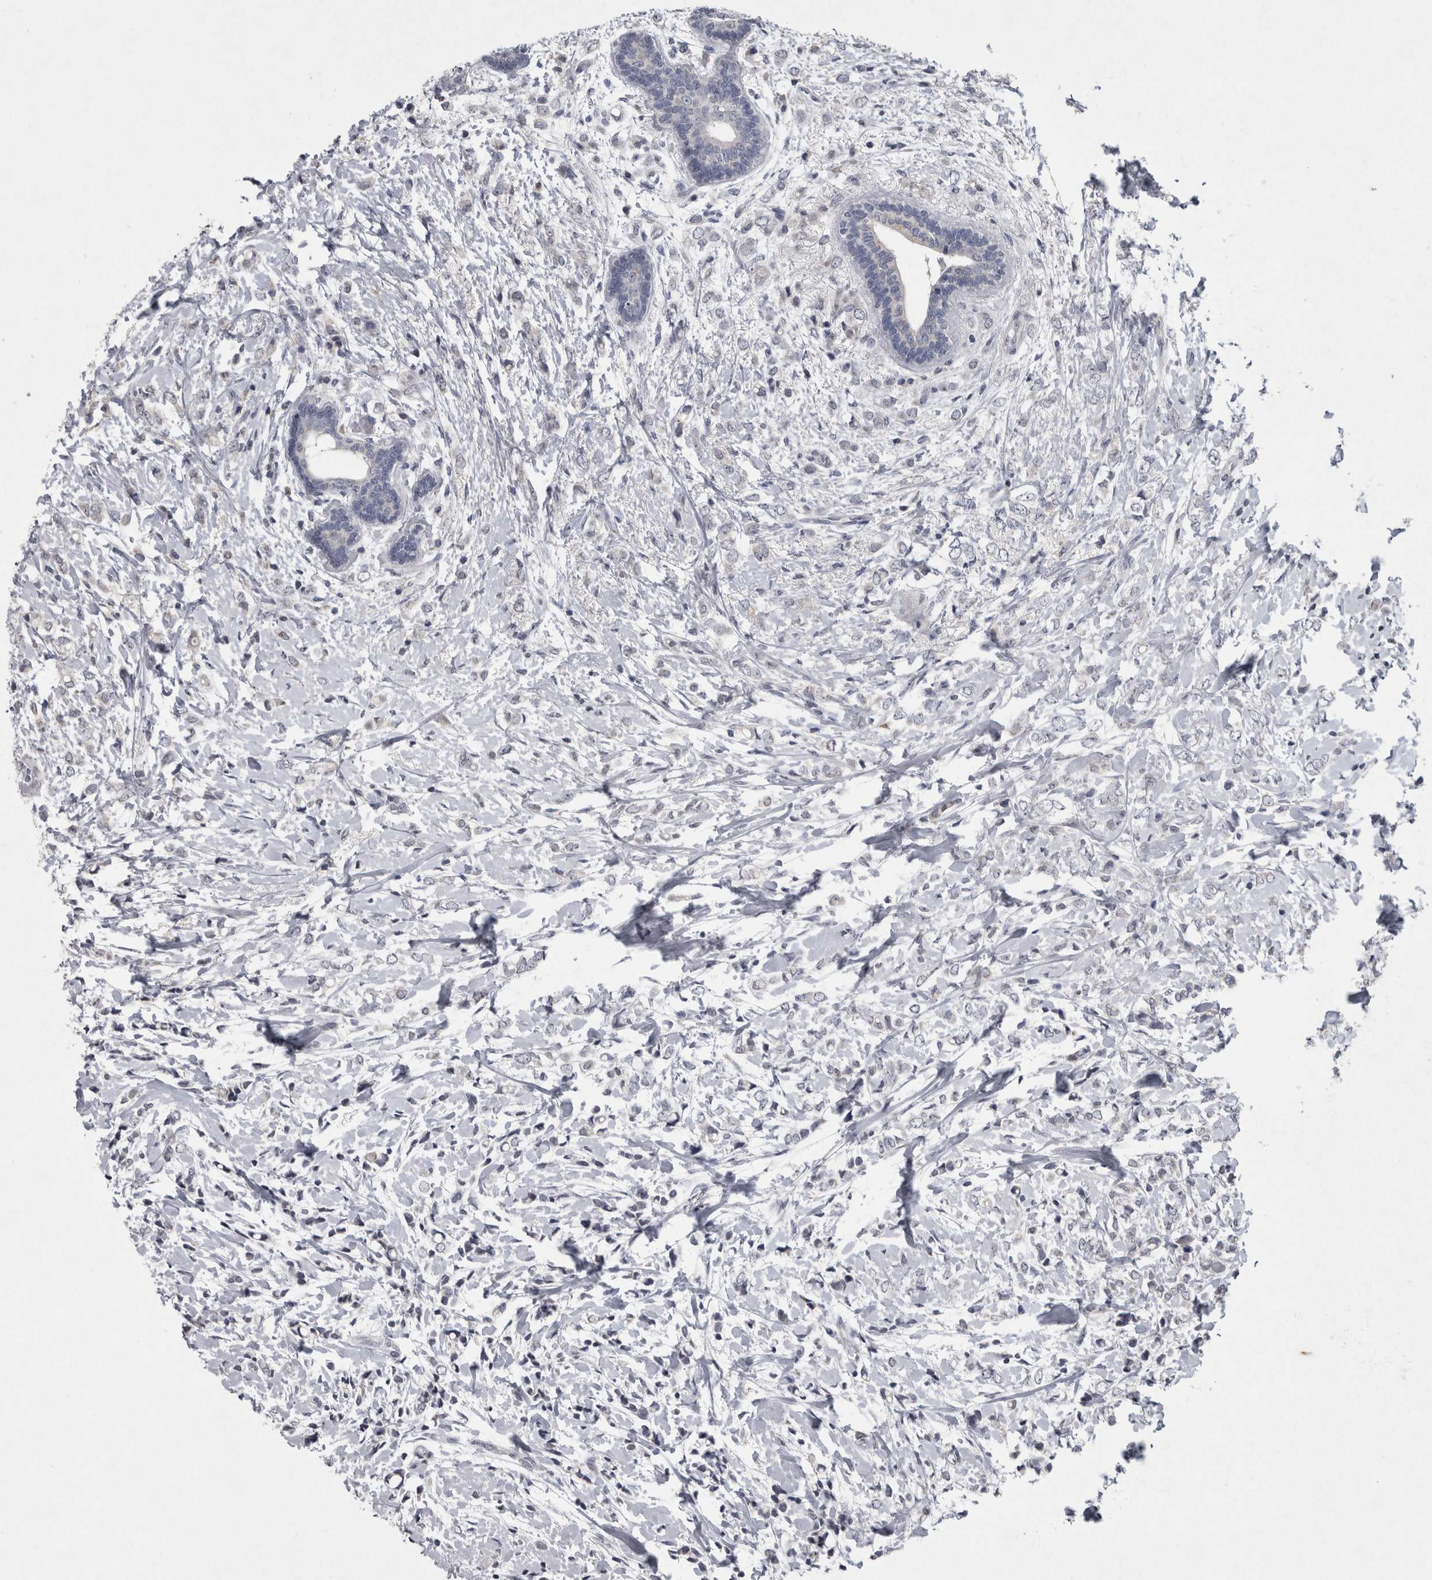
{"staining": {"intensity": "negative", "quantity": "none", "location": "none"}, "tissue": "breast cancer", "cell_type": "Tumor cells", "image_type": "cancer", "snomed": [{"axis": "morphology", "description": "Normal tissue, NOS"}, {"axis": "morphology", "description": "Lobular carcinoma"}, {"axis": "topography", "description": "Breast"}], "caption": "An immunohistochemistry micrograph of lobular carcinoma (breast) is shown. There is no staining in tumor cells of lobular carcinoma (breast).", "gene": "WNT7A", "patient": {"sex": "female", "age": 47}}